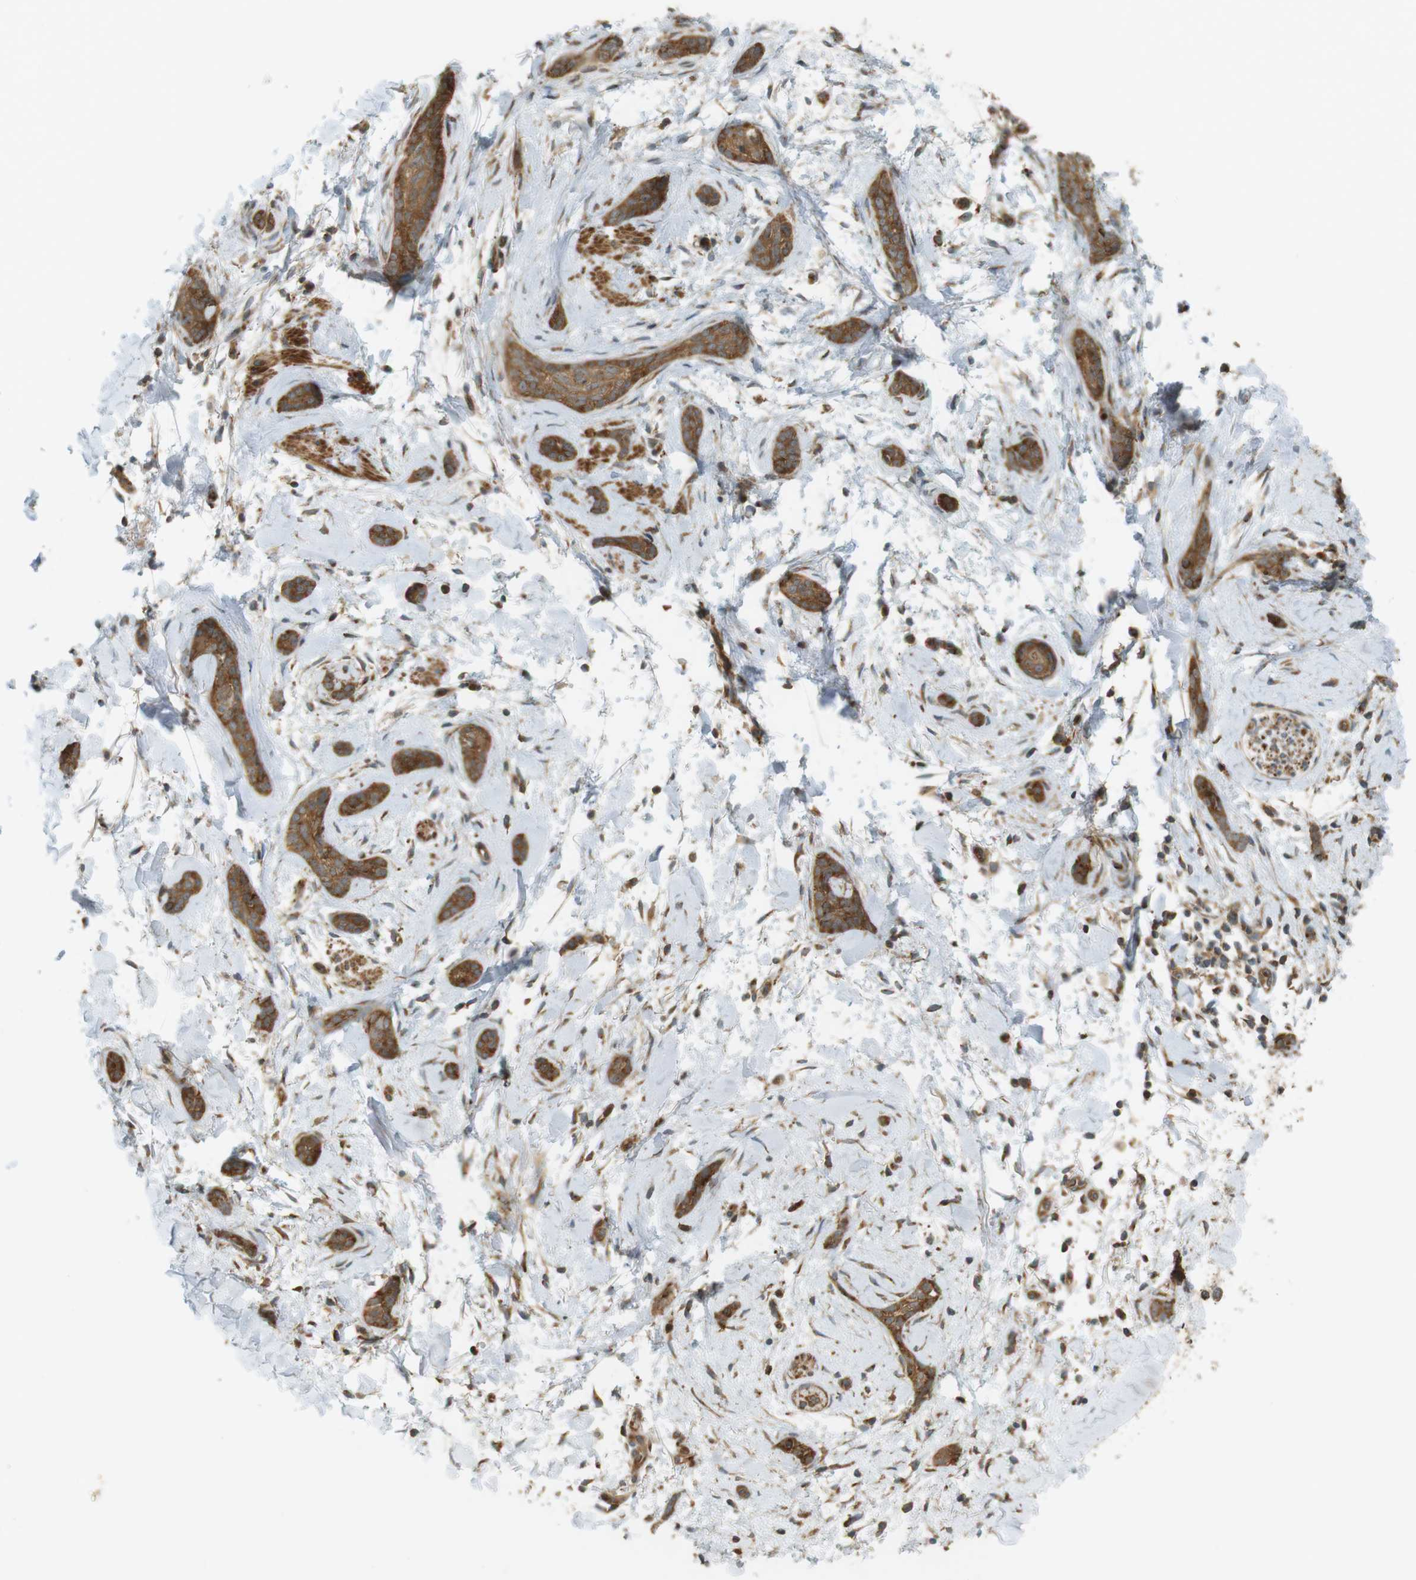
{"staining": {"intensity": "moderate", "quantity": ">75%", "location": "cytoplasmic/membranous"}, "tissue": "skin cancer", "cell_type": "Tumor cells", "image_type": "cancer", "snomed": [{"axis": "morphology", "description": "Basal cell carcinoma"}, {"axis": "morphology", "description": "Adnexal tumor, benign"}, {"axis": "topography", "description": "Skin"}], "caption": "IHC (DAB (3,3'-diaminobenzidine)) staining of human skin cancer (basal cell carcinoma) shows moderate cytoplasmic/membranous protein positivity in approximately >75% of tumor cells.", "gene": "PA2G4", "patient": {"sex": "female", "age": 42}}